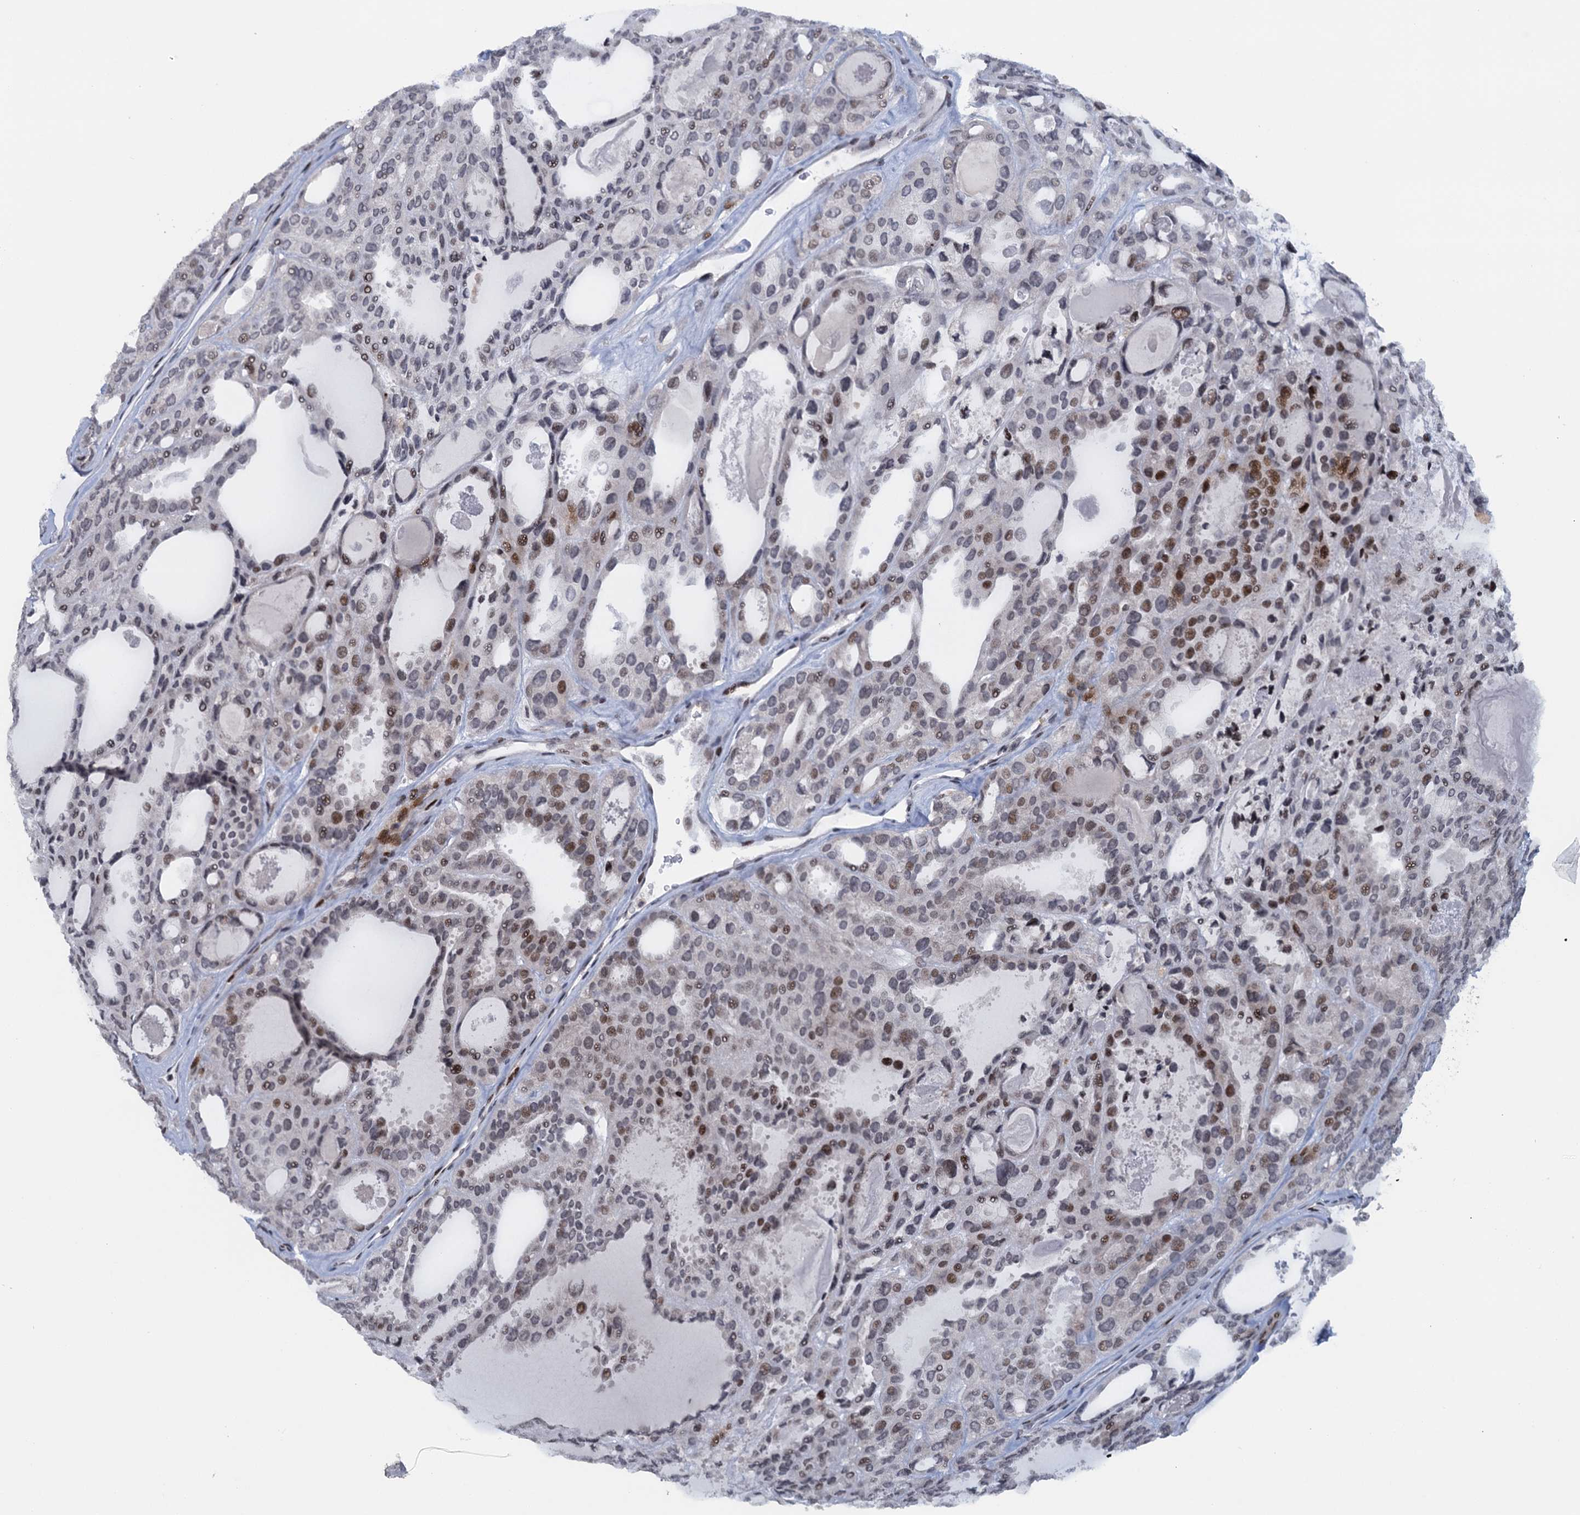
{"staining": {"intensity": "moderate", "quantity": "<25%", "location": "nuclear"}, "tissue": "thyroid cancer", "cell_type": "Tumor cells", "image_type": "cancer", "snomed": [{"axis": "morphology", "description": "Follicular adenoma carcinoma, NOS"}, {"axis": "topography", "description": "Thyroid gland"}], "caption": "DAB immunohistochemical staining of thyroid follicular adenoma carcinoma demonstrates moderate nuclear protein expression in about <25% of tumor cells.", "gene": "FYB1", "patient": {"sex": "male", "age": 75}}